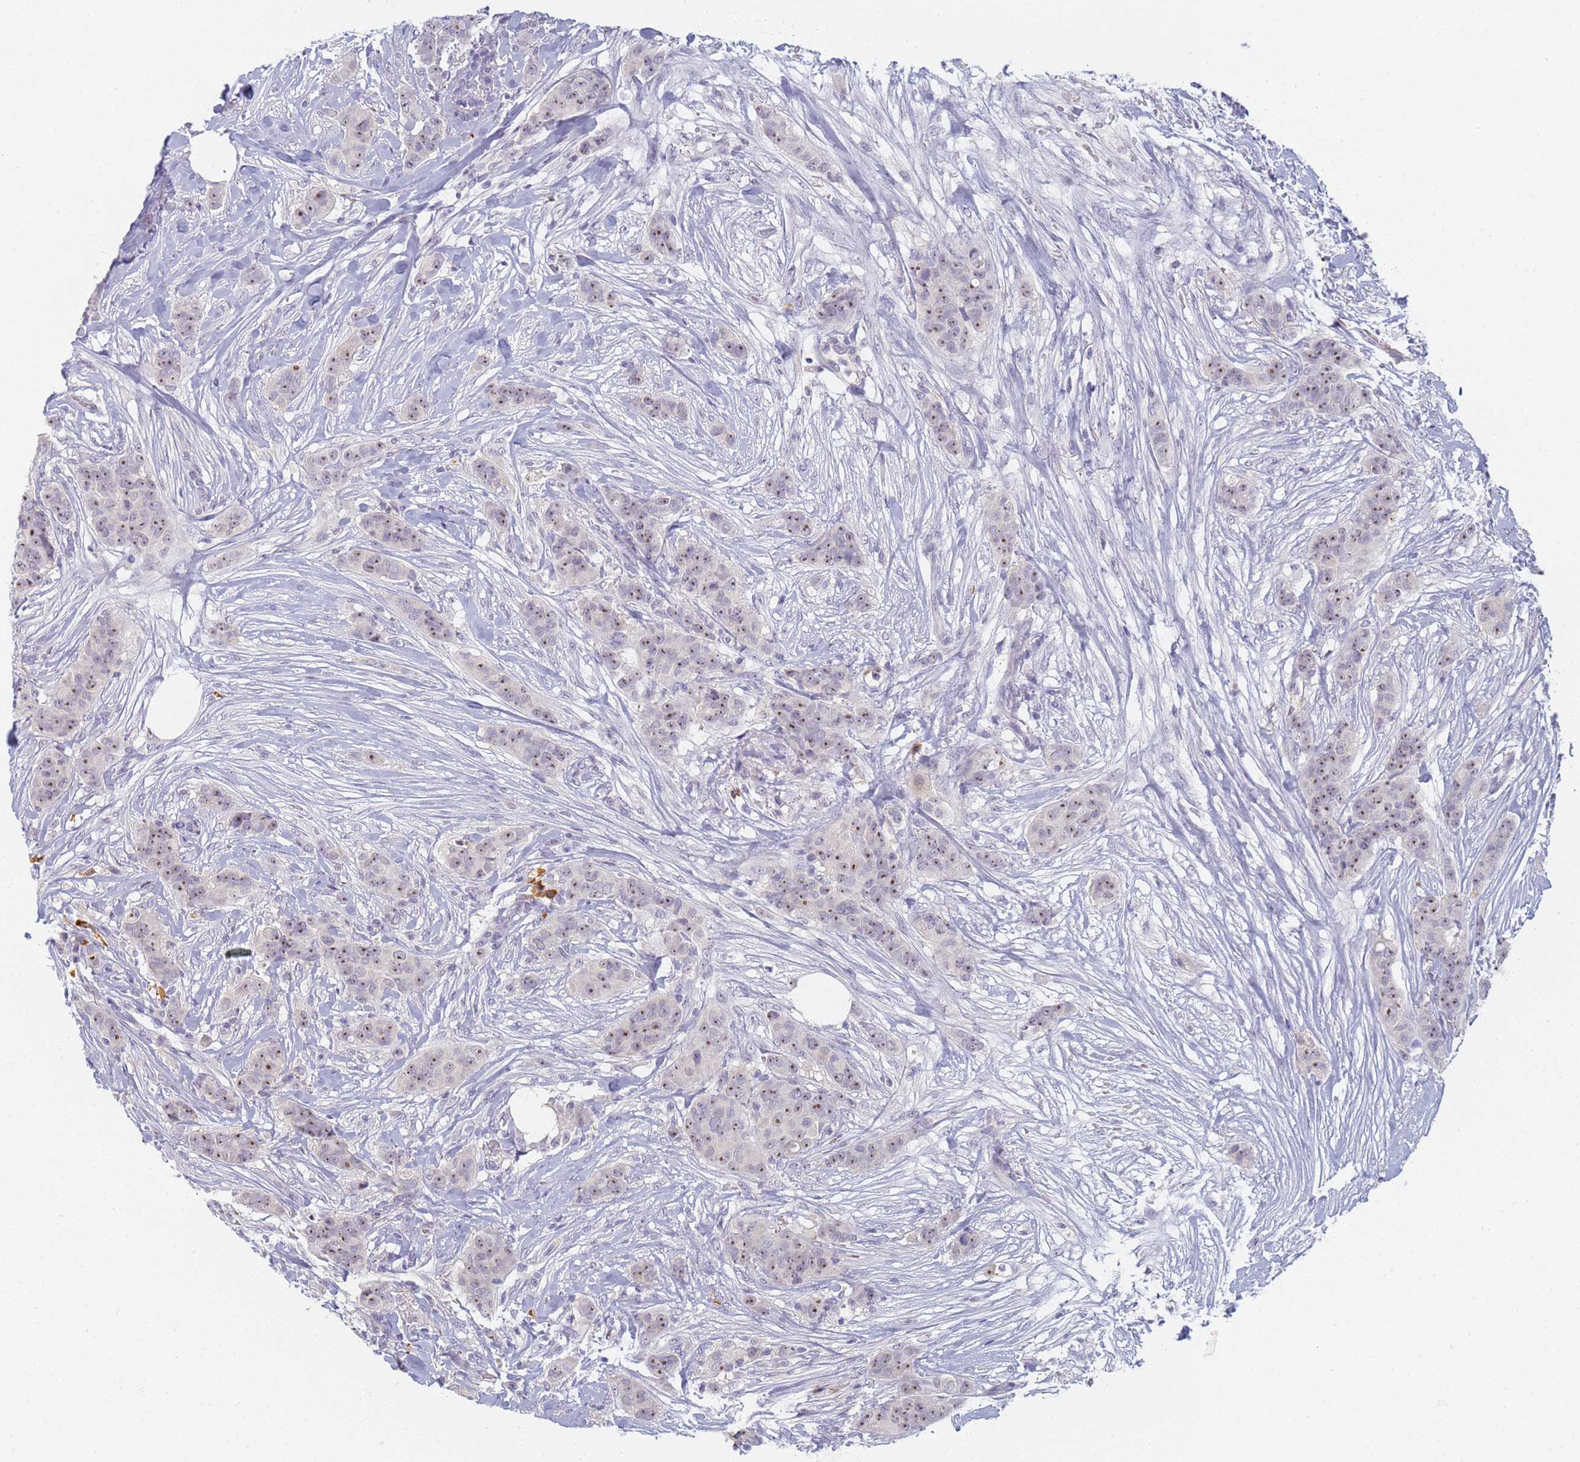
{"staining": {"intensity": "moderate", "quantity": ">75%", "location": "nuclear"}, "tissue": "breast cancer", "cell_type": "Tumor cells", "image_type": "cancer", "snomed": [{"axis": "morphology", "description": "Duct carcinoma"}, {"axis": "topography", "description": "Breast"}], "caption": "Tumor cells display moderate nuclear staining in approximately >75% of cells in breast cancer. (IHC, brightfield microscopy, high magnification).", "gene": "SLC38A9", "patient": {"sex": "female", "age": 40}}